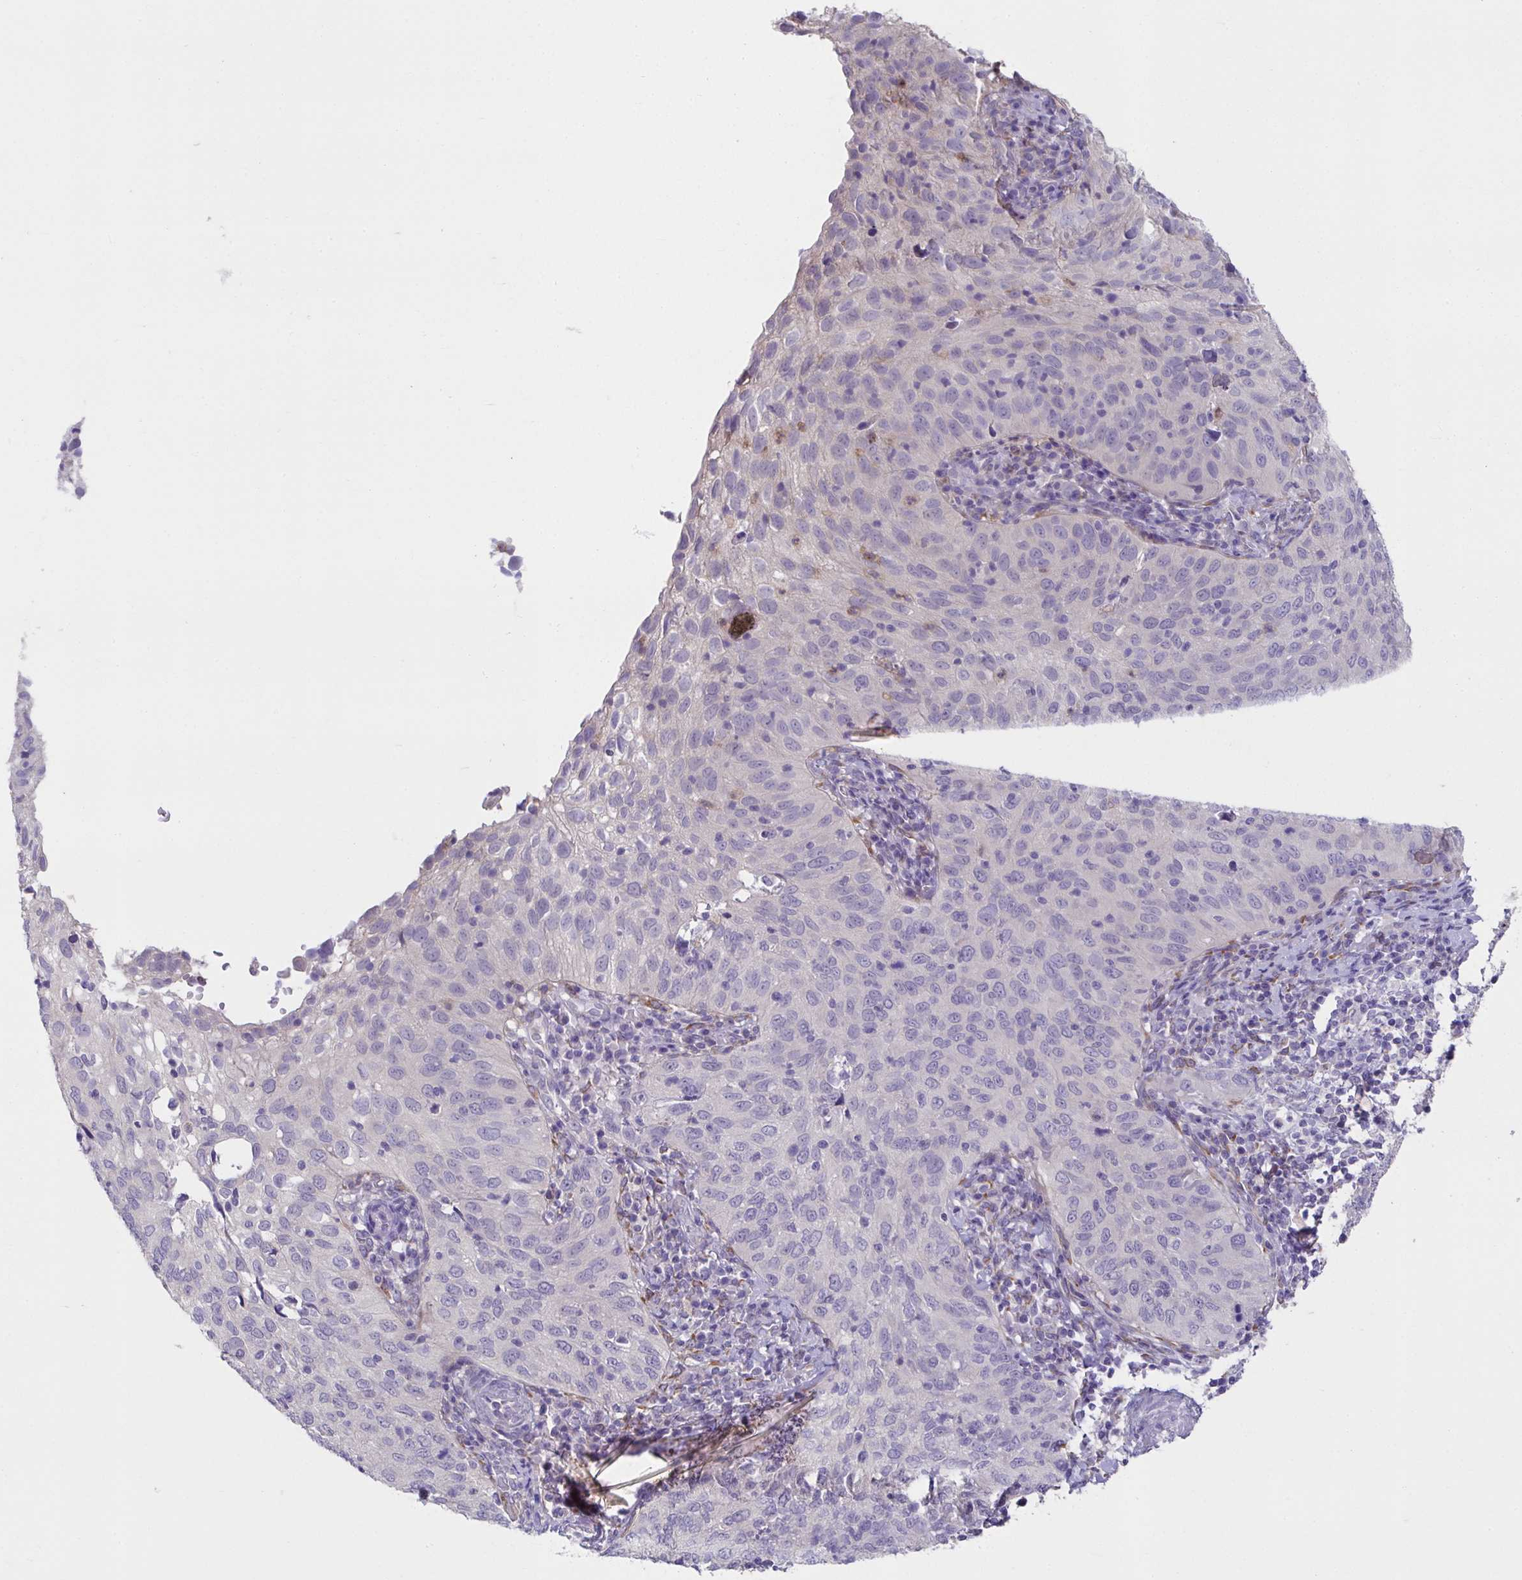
{"staining": {"intensity": "negative", "quantity": "none", "location": "none"}, "tissue": "cervical cancer", "cell_type": "Tumor cells", "image_type": "cancer", "snomed": [{"axis": "morphology", "description": "Squamous cell carcinoma, NOS"}, {"axis": "topography", "description": "Cervix"}], "caption": "Tumor cells are negative for protein expression in human cervical cancer. (DAB (3,3'-diaminobenzidine) immunohistochemistry (IHC) with hematoxylin counter stain).", "gene": "CXCR1", "patient": {"sex": "female", "age": 52}}